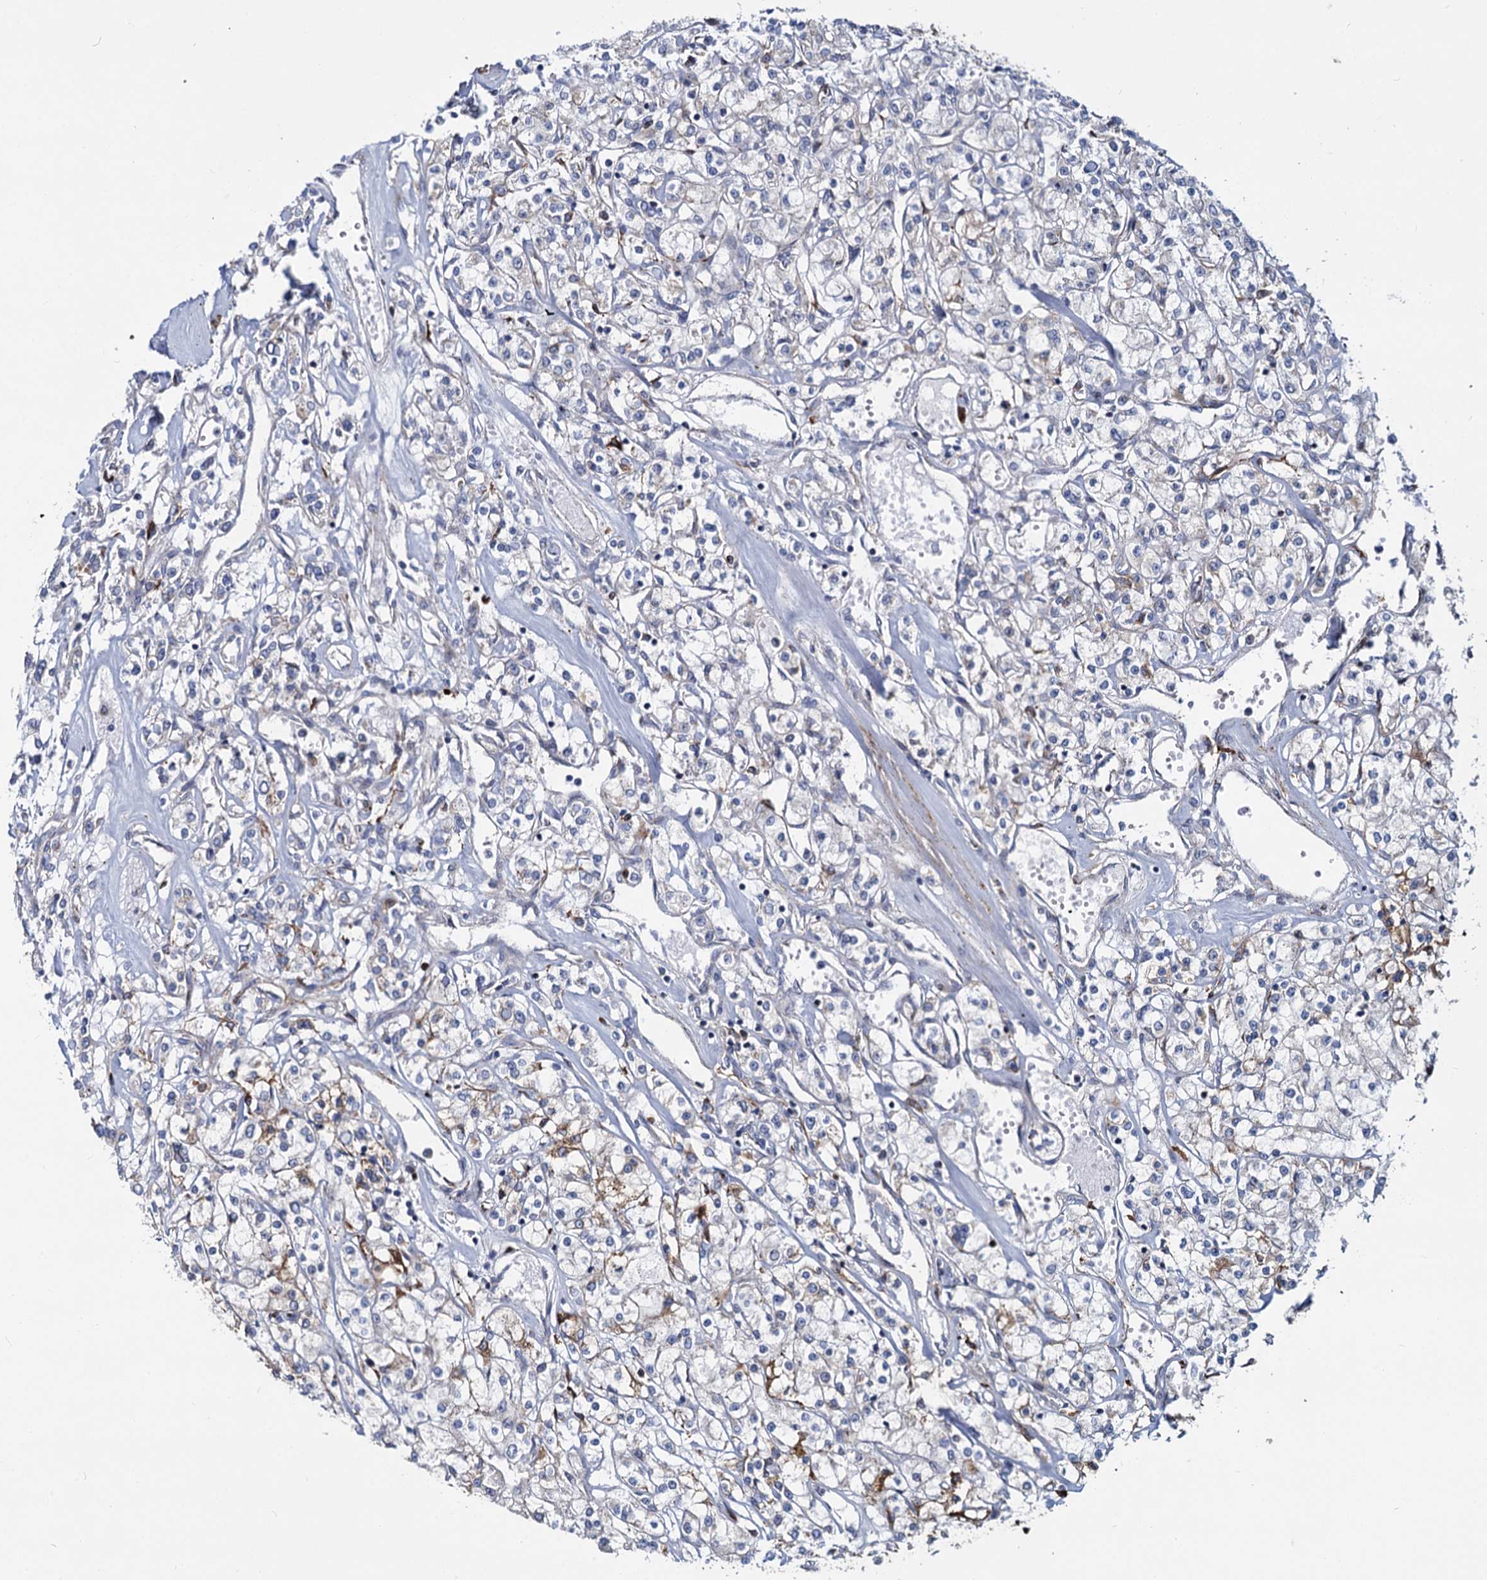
{"staining": {"intensity": "moderate", "quantity": "<25%", "location": "cytoplasmic/membranous"}, "tissue": "renal cancer", "cell_type": "Tumor cells", "image_type": "cancer", "snomed": [{"axis": "morphology", "description": "Adenocarcinoma, NOS"}, {"axis": "topography", "description": "Kidney"}], "caption": "IHC image of neoplastic tissue: renal adenocarcinoma stained using immunohistochemistry (IHC) reveals low levels of moderate protein expression localized specifically in the cytoplasmic/membranous of tumor cells, appearing as a cytoplasmic/membranous brown color.", "gene": "DCUN1D2", "patient": {"sex": "female", "age": 59}}